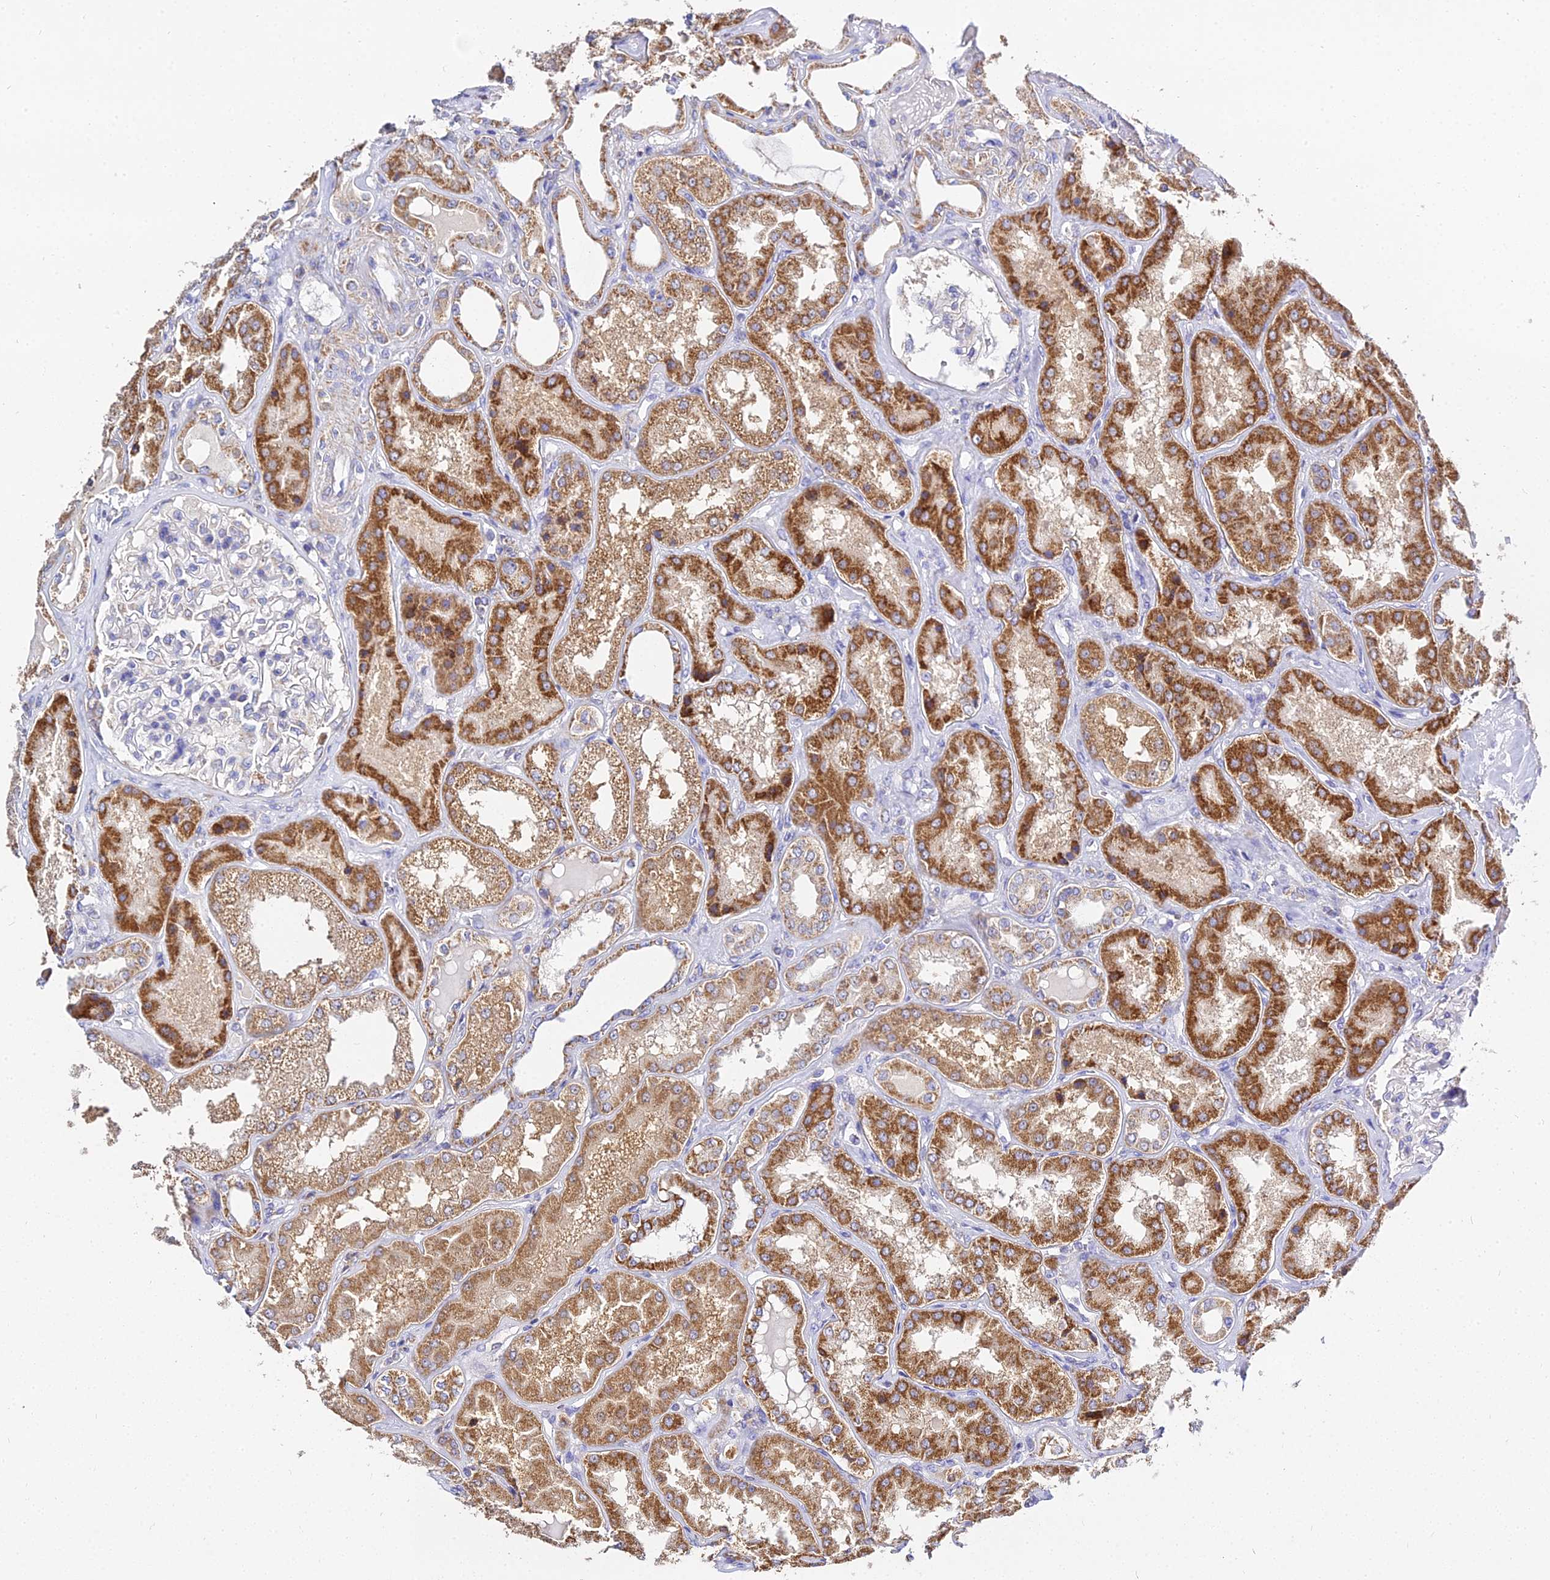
{"staining": {"intensity": "negative", "quantity": "none", "location": "none"}, "tissue": "kidney", "cell_type": "Cells in glomeruli", "image_type": "normal", "snomed": [{"axis": "morphology", "description": "Normal tissue, NOS"}, {"axis": "topography", "description": "Kidney"}], "caption": "Immunohistochemical staining of normal human kidney demonstrates no significant staining in cells in glomeruli.", "gene": "TYW5", "patient": {"sex": "female", "age": 56}}